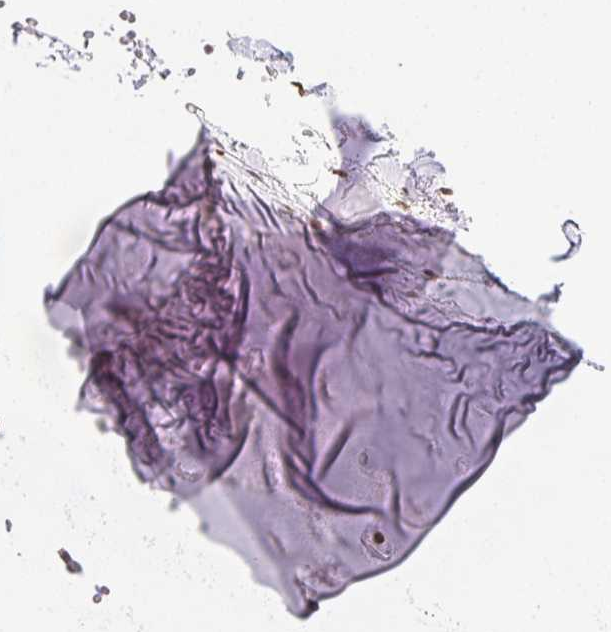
{"staining": {"intensity": "moderate", "quantity": "25%-75%", "location": "nuclear"}, "tissue": "adipose tissue", "cell_type": "Adipocytes", "image_type": "normal", "snomed": [{"axis": "morphology", "description": "Normal tissue, NOS"}, {"axis": "morphology", "description": "Squamous cell carcinoma, NOS"}, {"axis": "topography", "description": "Cartilage tissue"}, {"axis": "topography", "description": "Bronchus"}, {"axis": "topography", "description": "Lung"}], "caption": "Protein staining shows moderate nuclear positivity in approximately 25%-75% of adipocytes in normal adipose tissue.", "gene": "SAP30BP", "patient": {"sex": "male", "age": 66}}